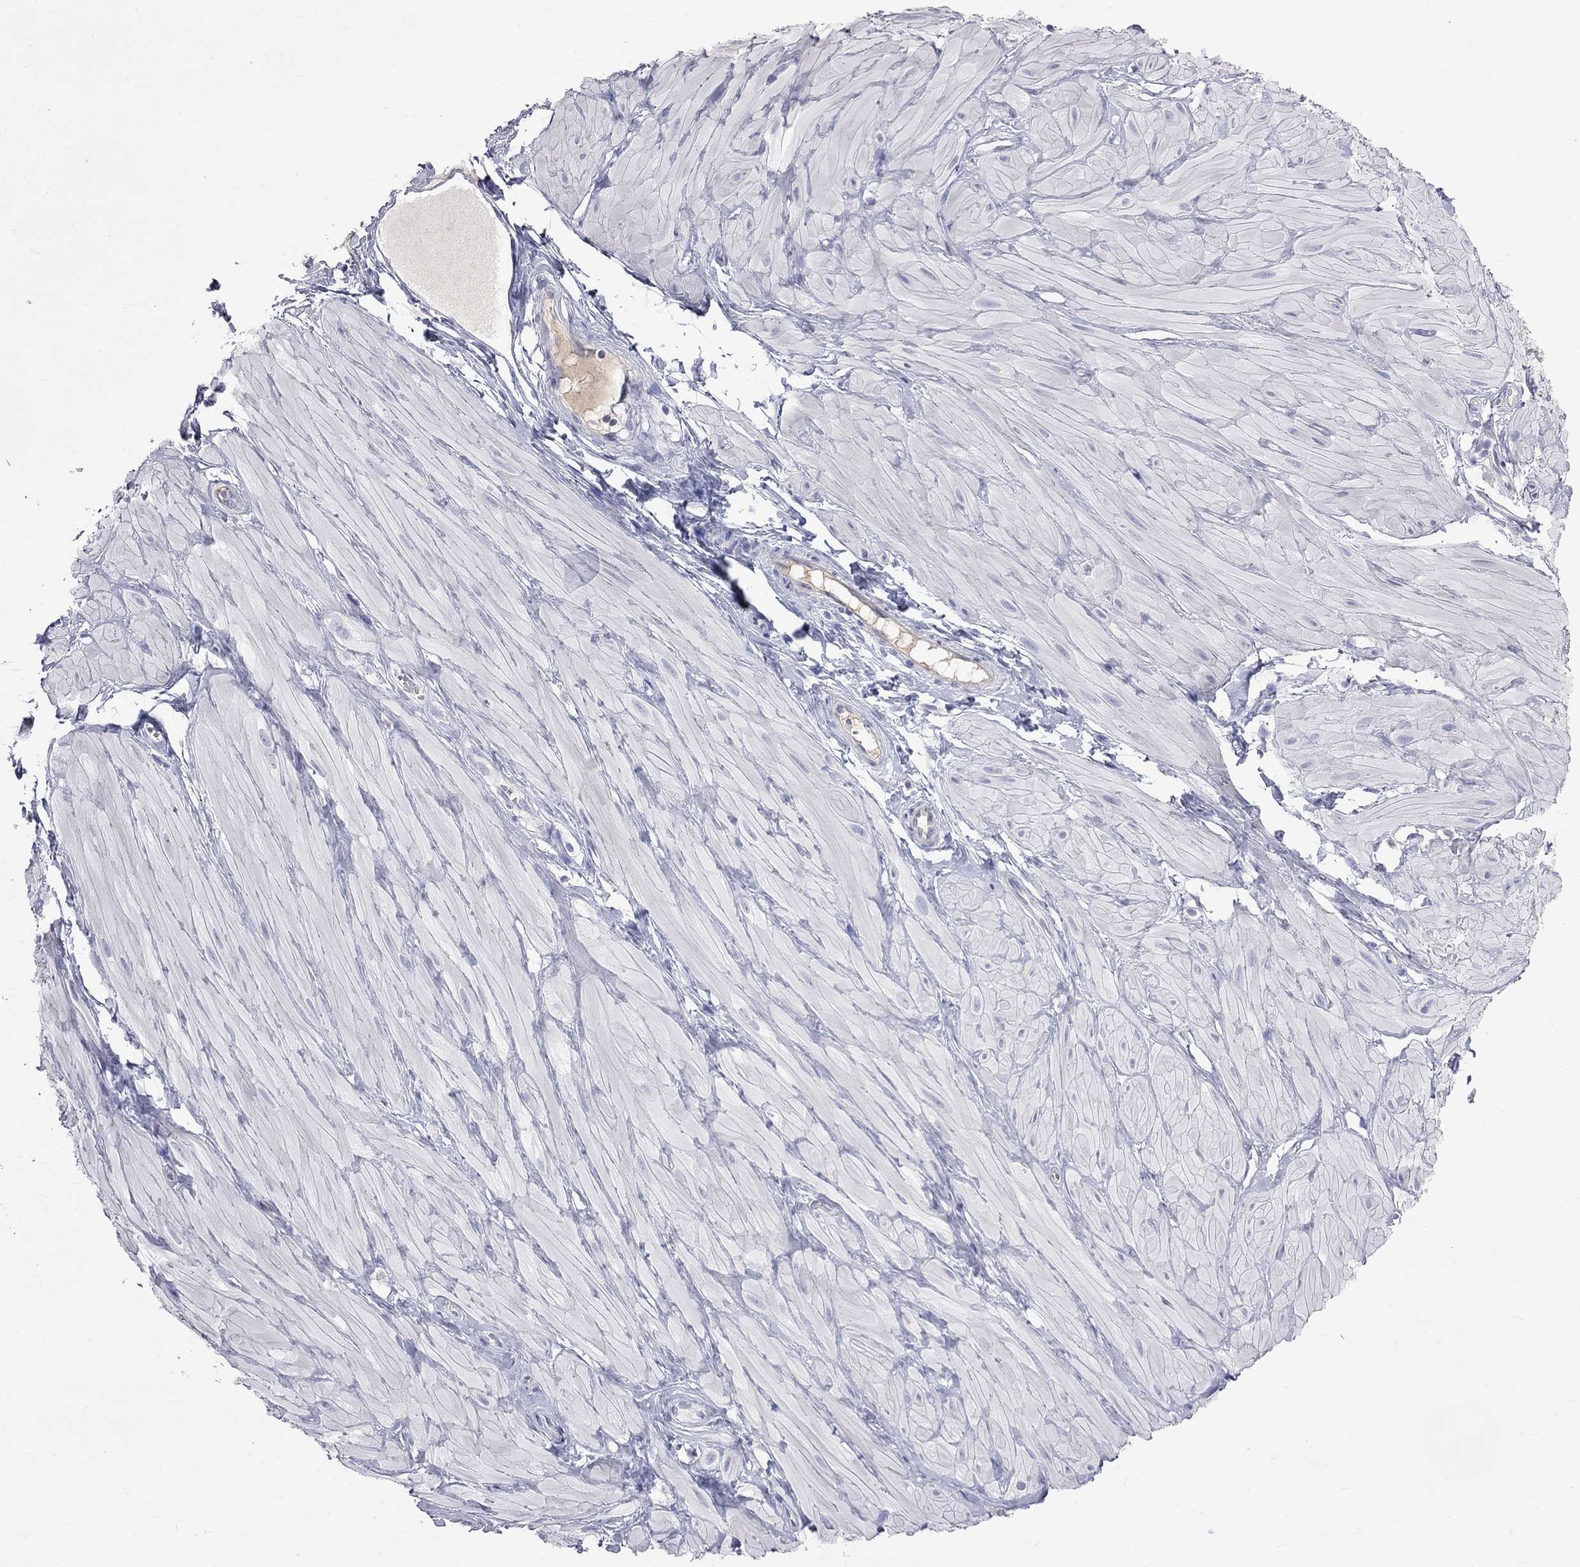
{"staining": {"intensity": "negative", "quantity": "none", "location": "none"}, "tissue": "adipose tissue", "cell_type": "Adipocytes", "image_type": "normal", "snomed": [{"axis": "morphology", "description": "Normal tissue, NOS"}, {"axis": "topography", "description": "Smooth muscle"}, {"axis": "topography", "description": "Peripheral nerve tissue"}], "caption": "Micrograph shows no protein staining in adipocytes of benign adipose tissue.", "gene": "KCND2", "patient": {"sex": "male", "age": 22}}